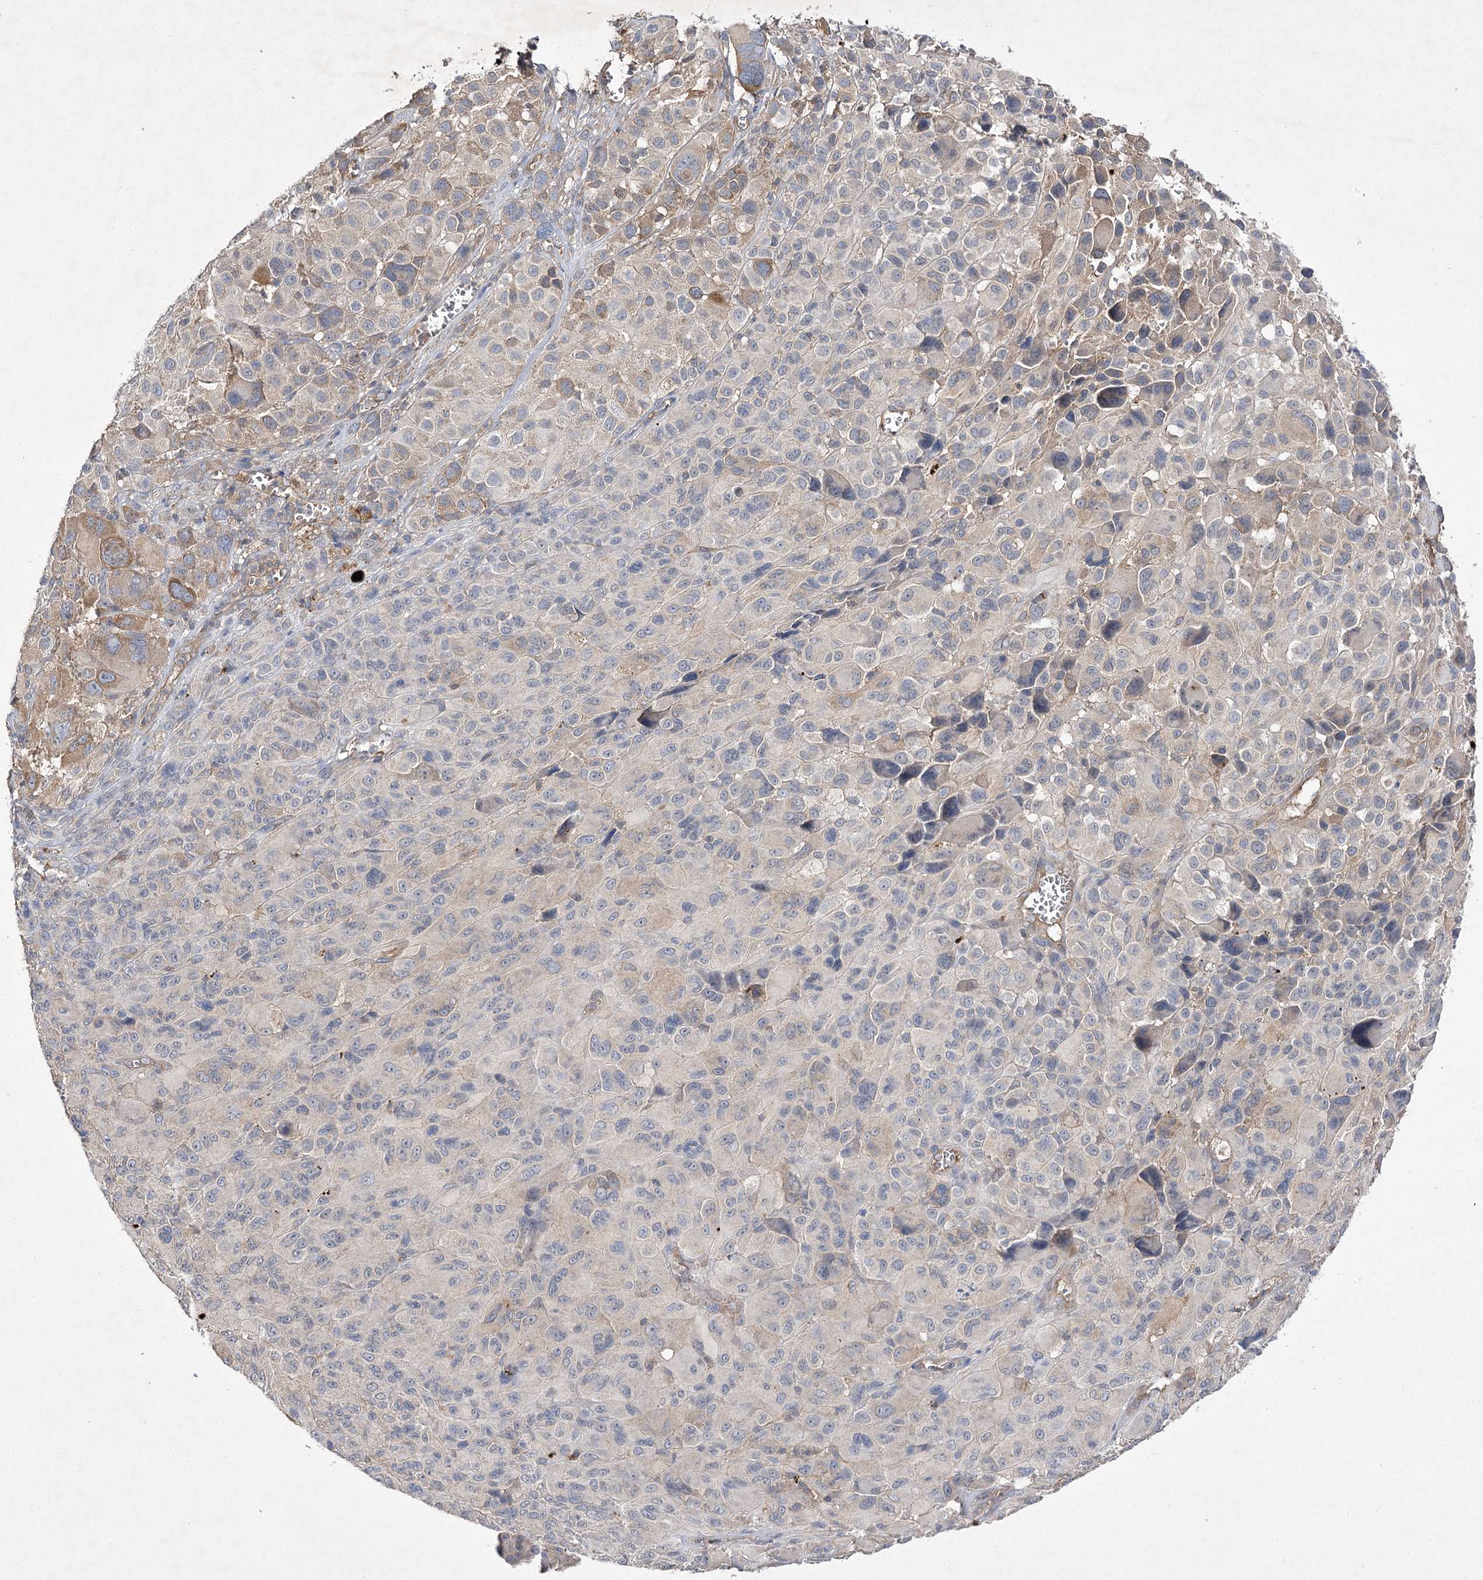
{"staining": {"intensity": "weak", "quantity": "<25%", "location": "cytoplasmic/membranous"}, "tissue": "melanoma", "cell_type": "Tumor cells", "image_type": "cancer", "snomed": [{"axis": "morphology", "description": "Malignant melanoma, NOS"}, {"axis": "topography", "description": "Skin of trunk"}], "caption": "Photomicrograph shows no protein staining in tumor cells of malignant melanoma tissue.", "gene": "BCR", "patient": {"sex": "male", "age": 71}}